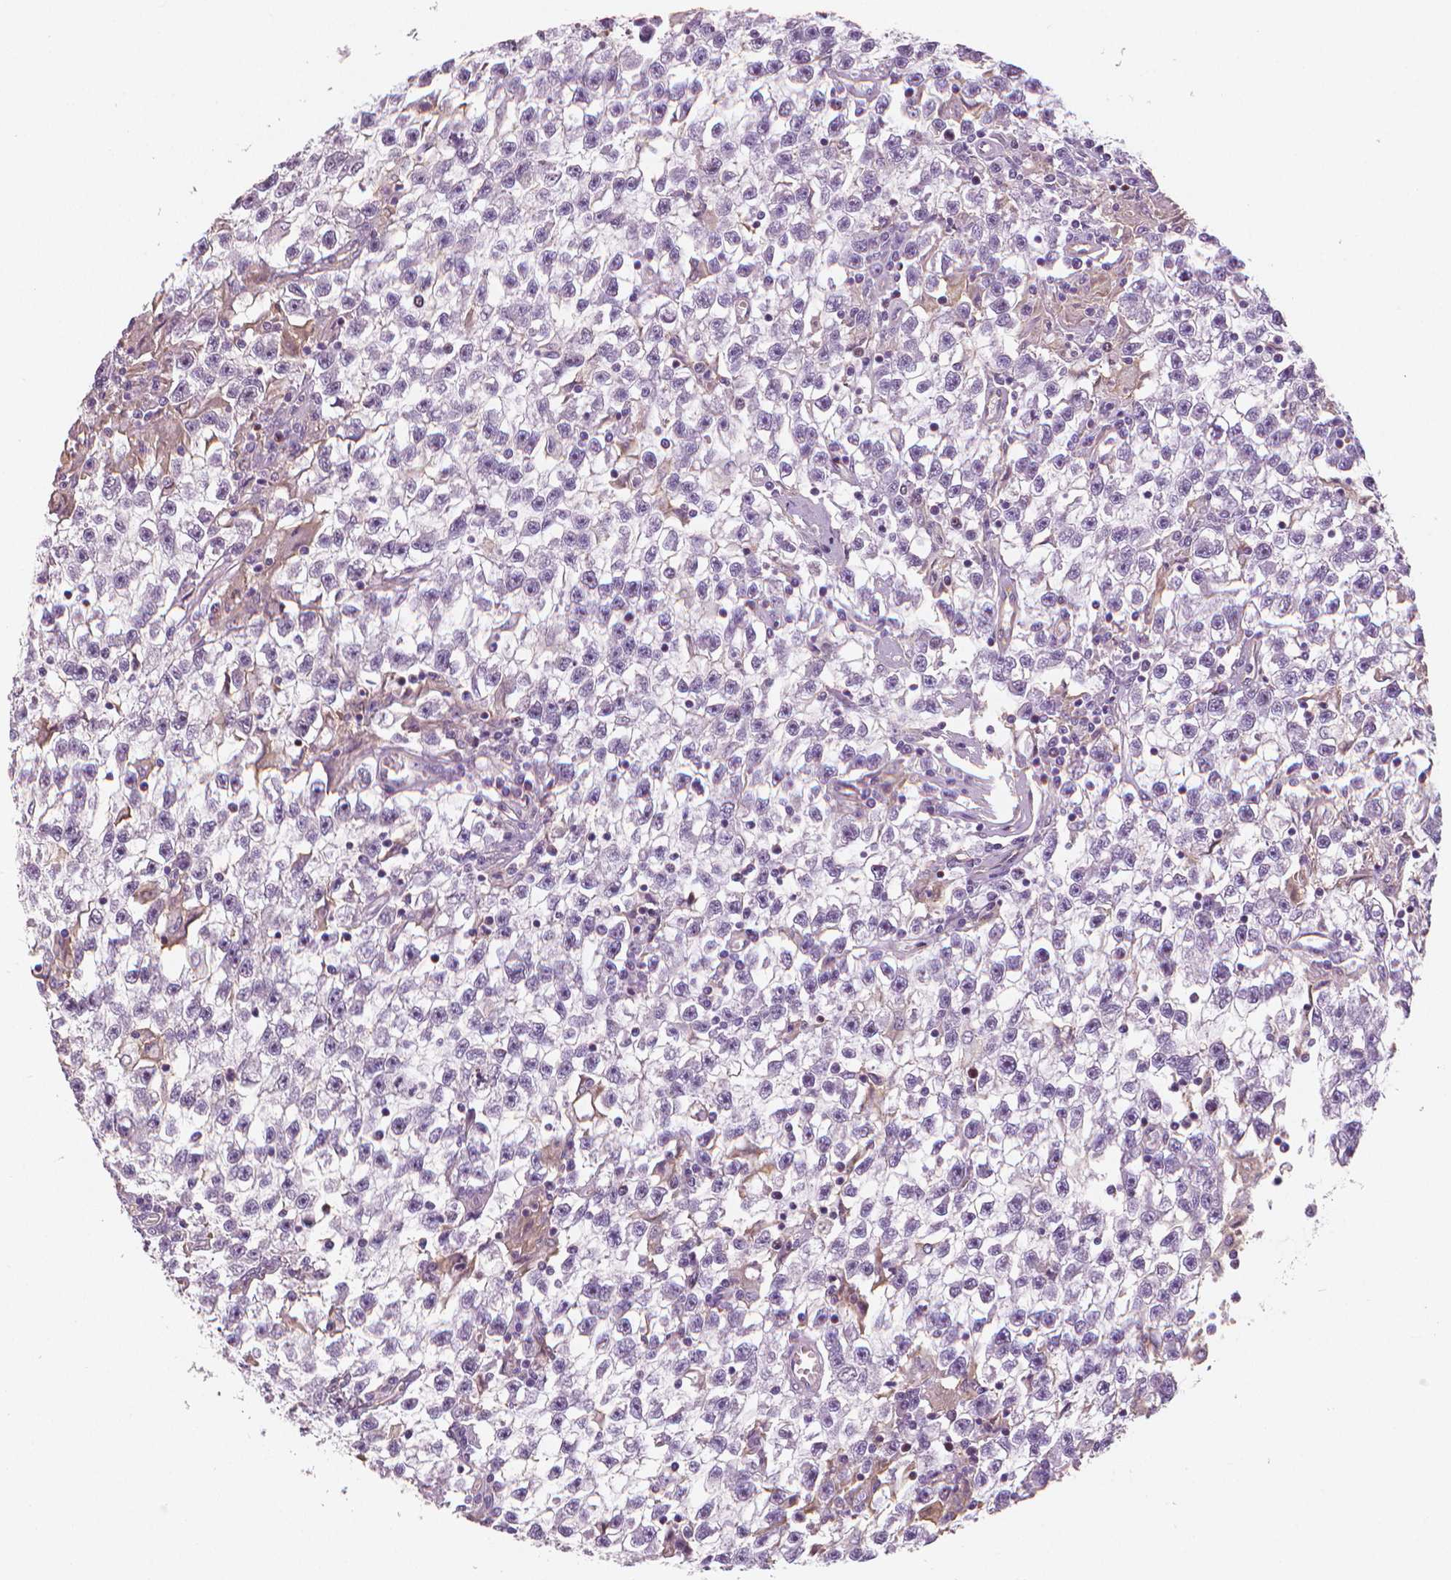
{"staining": {"intensity": "negative", "quantity": "none", "location": "none"}, "tissue": "testis cancer", "cell_type": "Tumor cells", "image_type": "cancer", "snomed": [{"axis": "morphology", "description": "Seminoma, NOS"}, {"axis": "topography", "description": "Testis"}], "caption": "Human testis seminoma stained for a protein using immunohistochemistry reveals no staining in tumor cells.", "gene": "MKI67", "patient": {"sex": "male", "age": 31}}